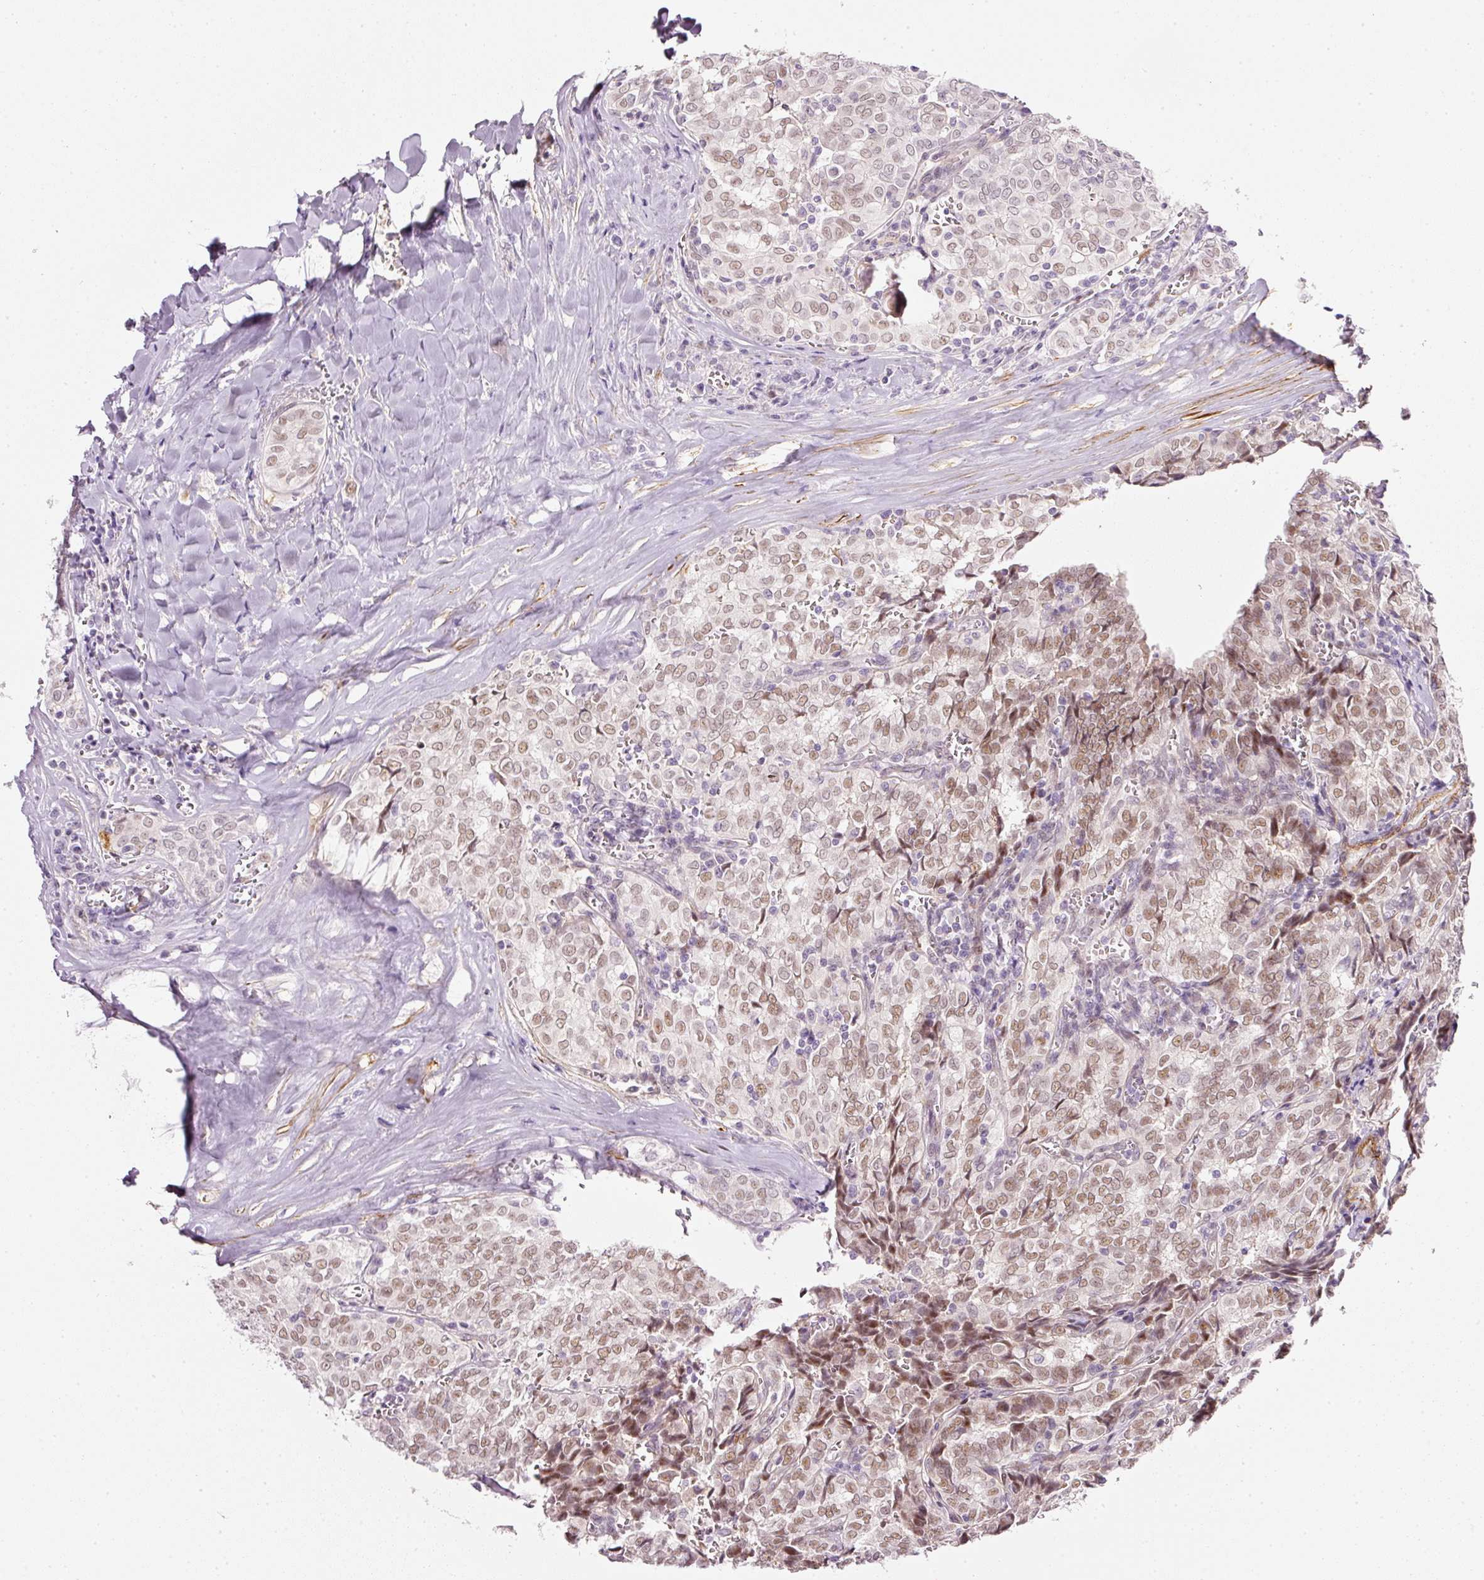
{"staining": {"intensity": "moderate", "quantity": ">75%", "location": "nuclear"}, "tissue": "thyroid cancer", "cell_type": "Tumor cells", "image_type": "cancer", "snomed": [{"axis": "morphology", "description": "Papillary adenocarcinoma, NOS"}, {"axis": "topography", "description": "Thyroid gland"}], "caption": "A brown stain labels moderate nuclear staining of a protein in human papillary adenocarcinoma (thyroid) tumor cells.", "gene": "TOGARAM1", "patient": {"sex": "female", "age": 30}}